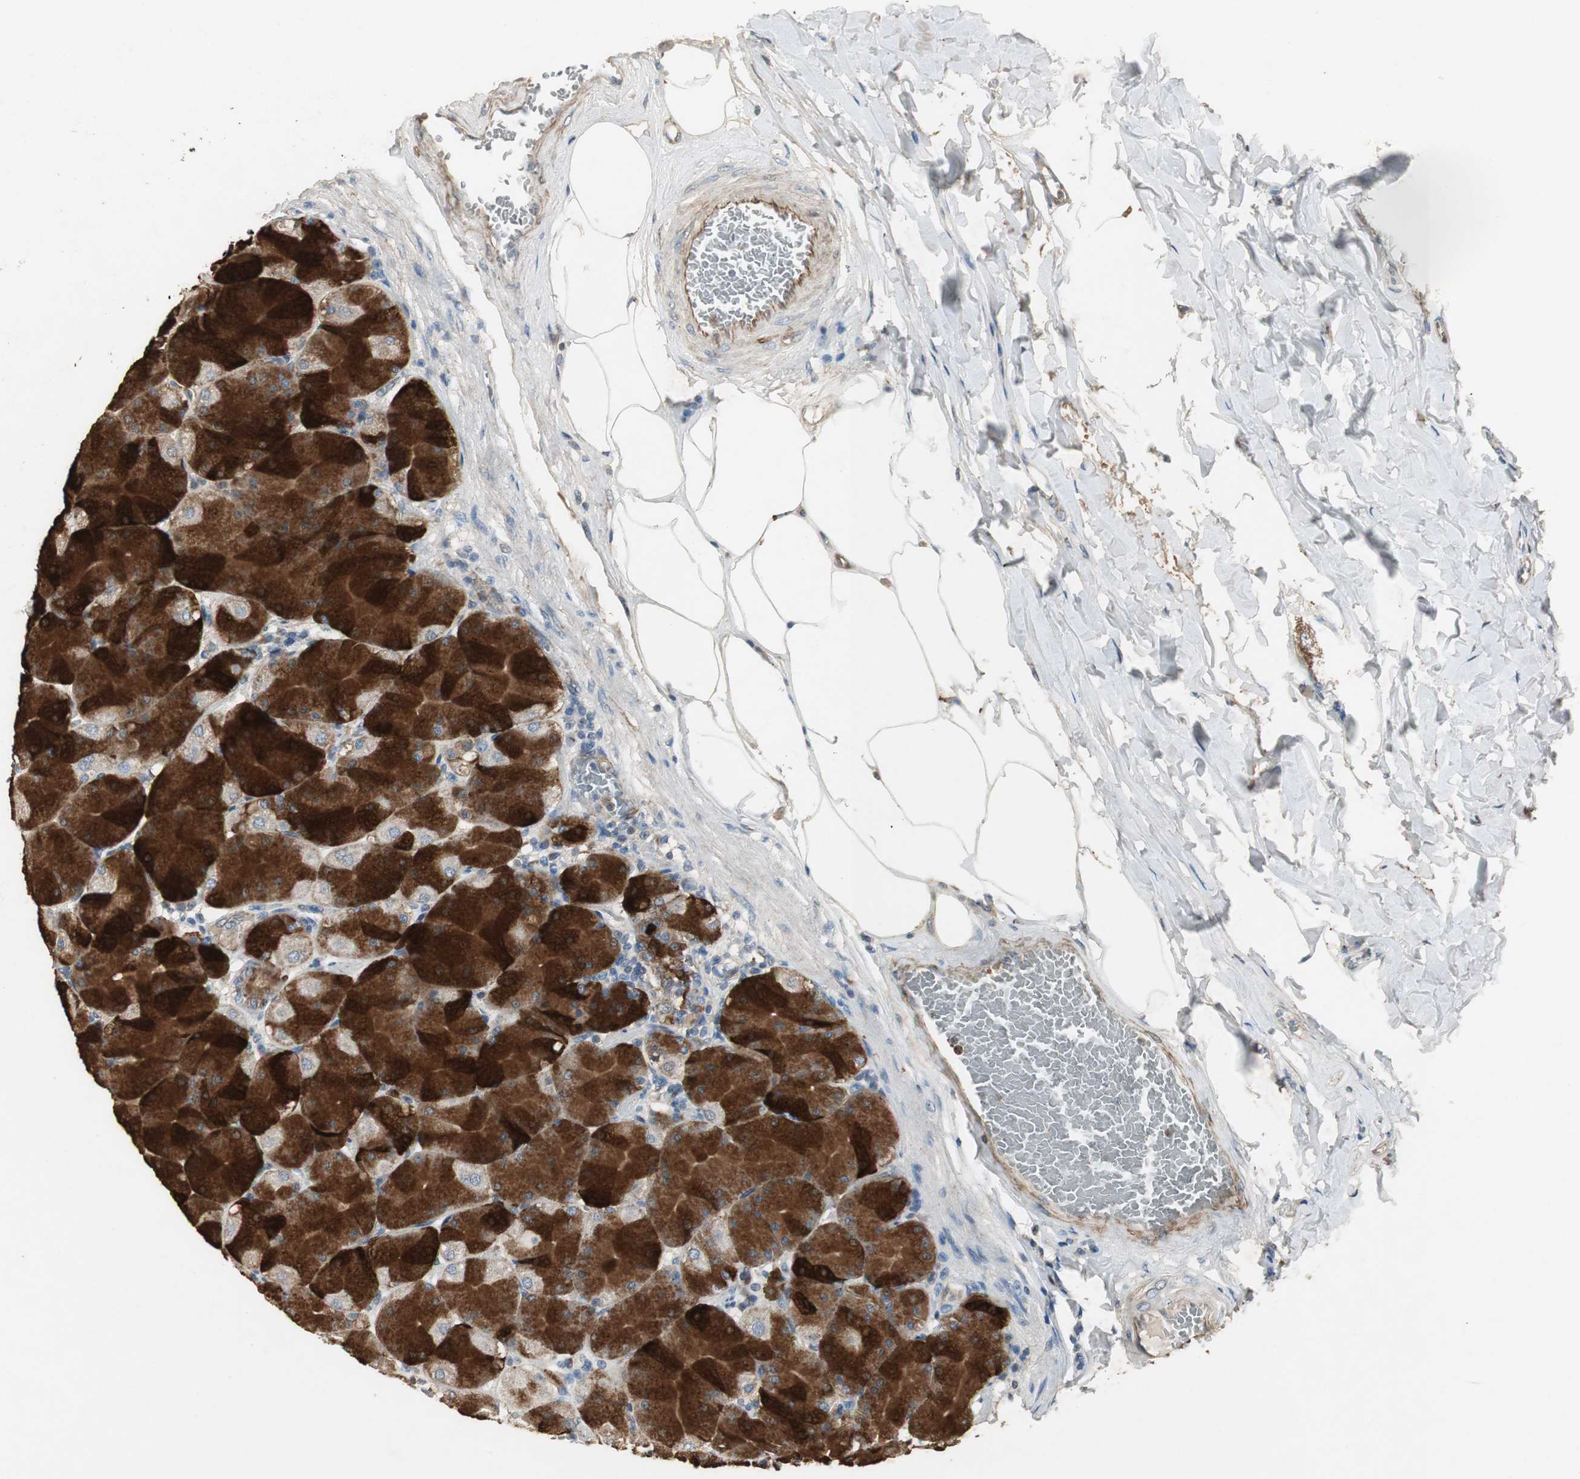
{"staining": {"intensity": "strong", "quantity": "25%-75%", "location": "cytoplasmic/membranous"}, "tissue": "stomach", "cell_type": "Glandular cells", "image_type": "normal", "snomed": [{"axis": "morphology", "description": "Normal tissue, NOS"}, {"axis": "topography", "description": "Stomach, upper"}], "caption": "Protein staining shows strong cytoplasmic/membranous expression in approximately 25%-75% of glandular cells in benign stomach. The protein is stained brown, and the nuclei are stained in blue (DAB IHC with brightfield microscopy, high magnification).", "gene": "JTB", "patient": {"sex": "female", "age": 56}}